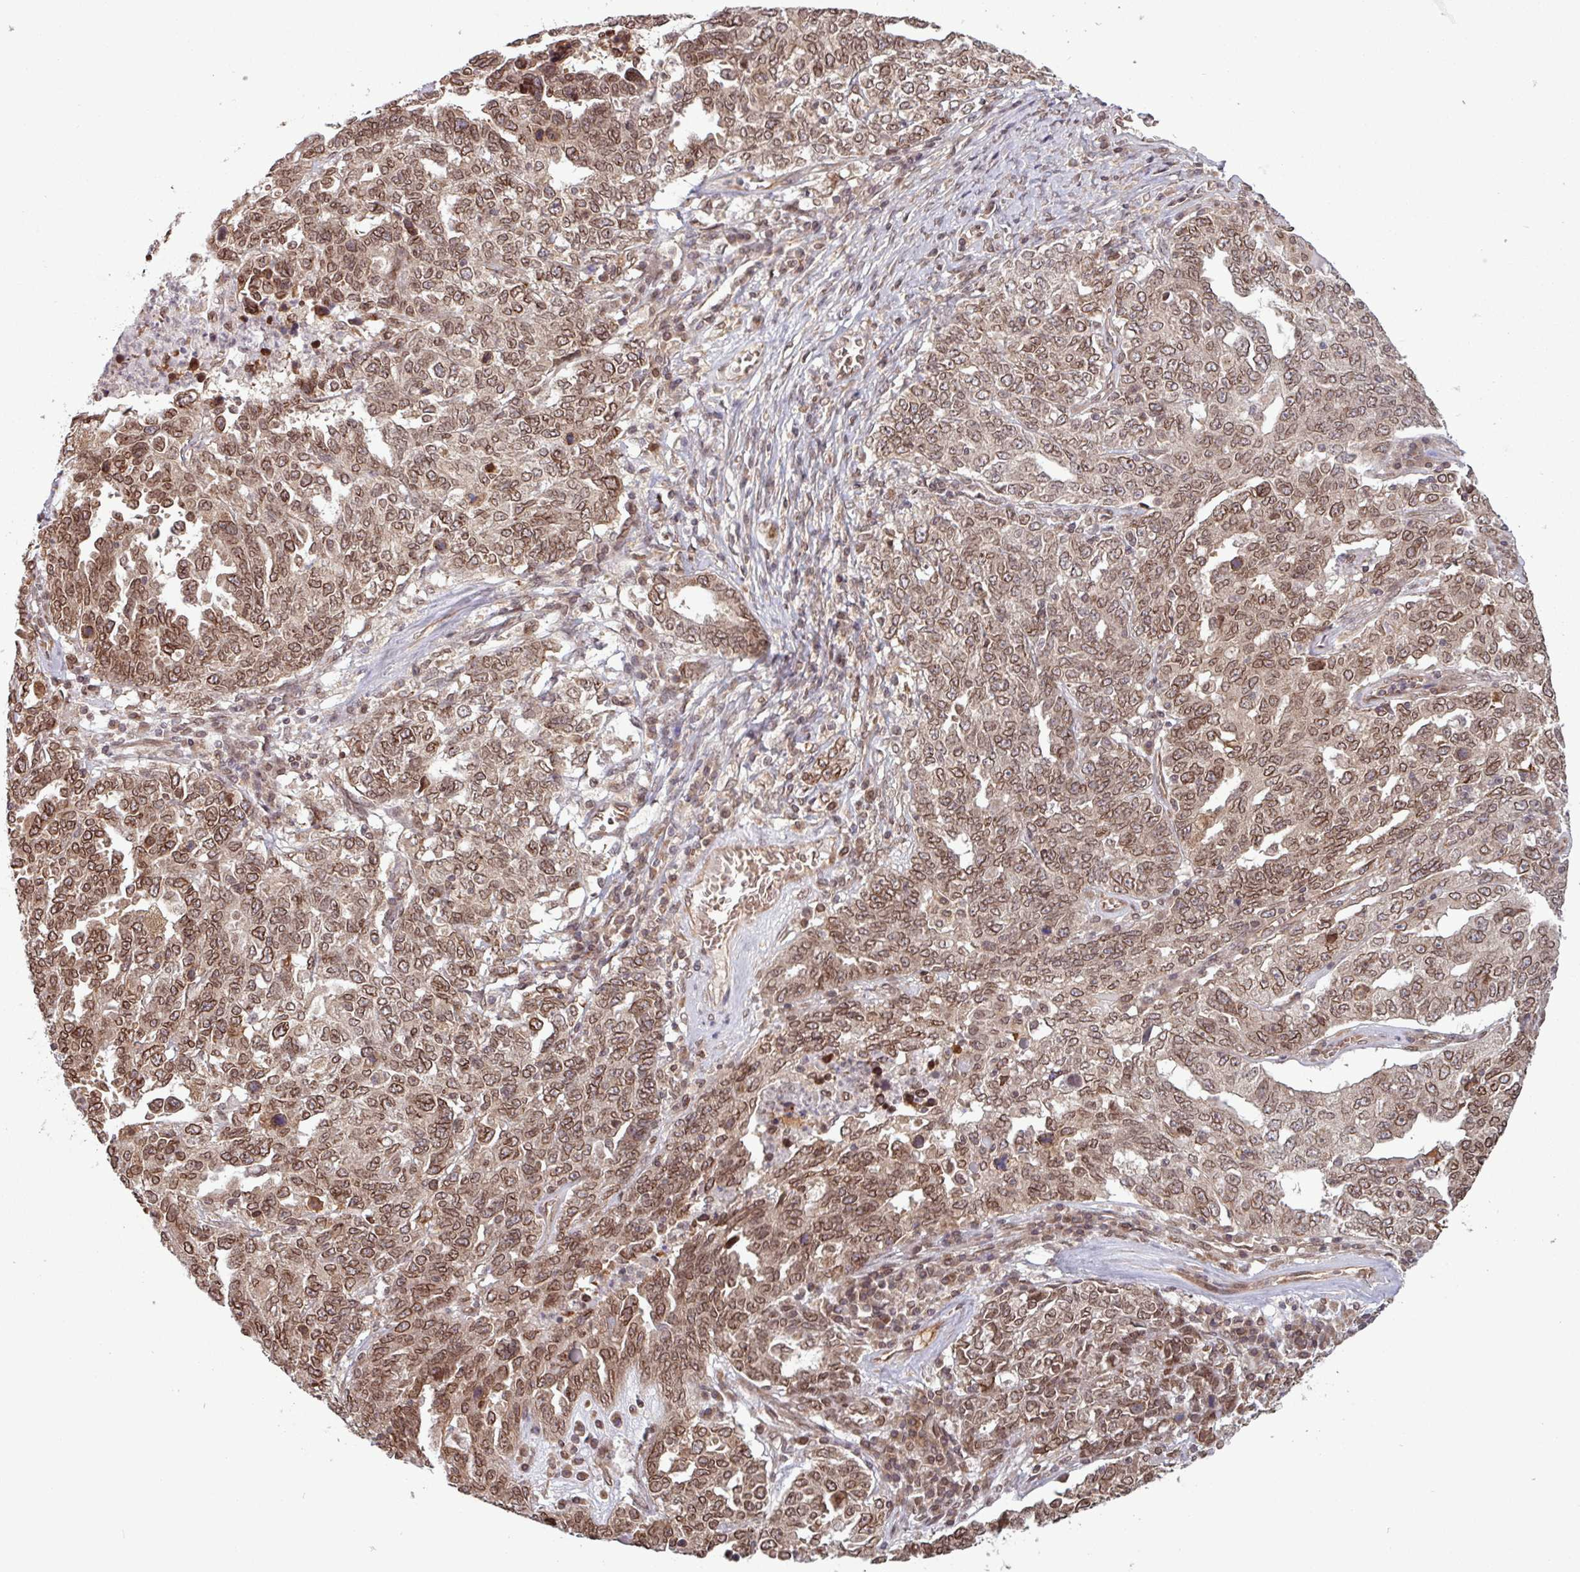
{"staining": {"intensity": "moderate", "quantity": ">75%", "location": "cytoplasmic/membranous,nuclear"}, "tissue": "ovarian cancer", "cell_type": "Tumor cells", "image_type": "cancer", "snomed": [{"axis": "morphology", "description": "Carcinoma, endometroid"}, {"axis": "topography", "description": "Ovary"}], "caption": "Tumor cells show medium levels of moderate cytoplasmic/membranous and nuclear staining in about >75% of cells in endometroid carcinoma (ovarian).", "gene": "RBM4B", "patient": {"sex": "female", "age": 62}}